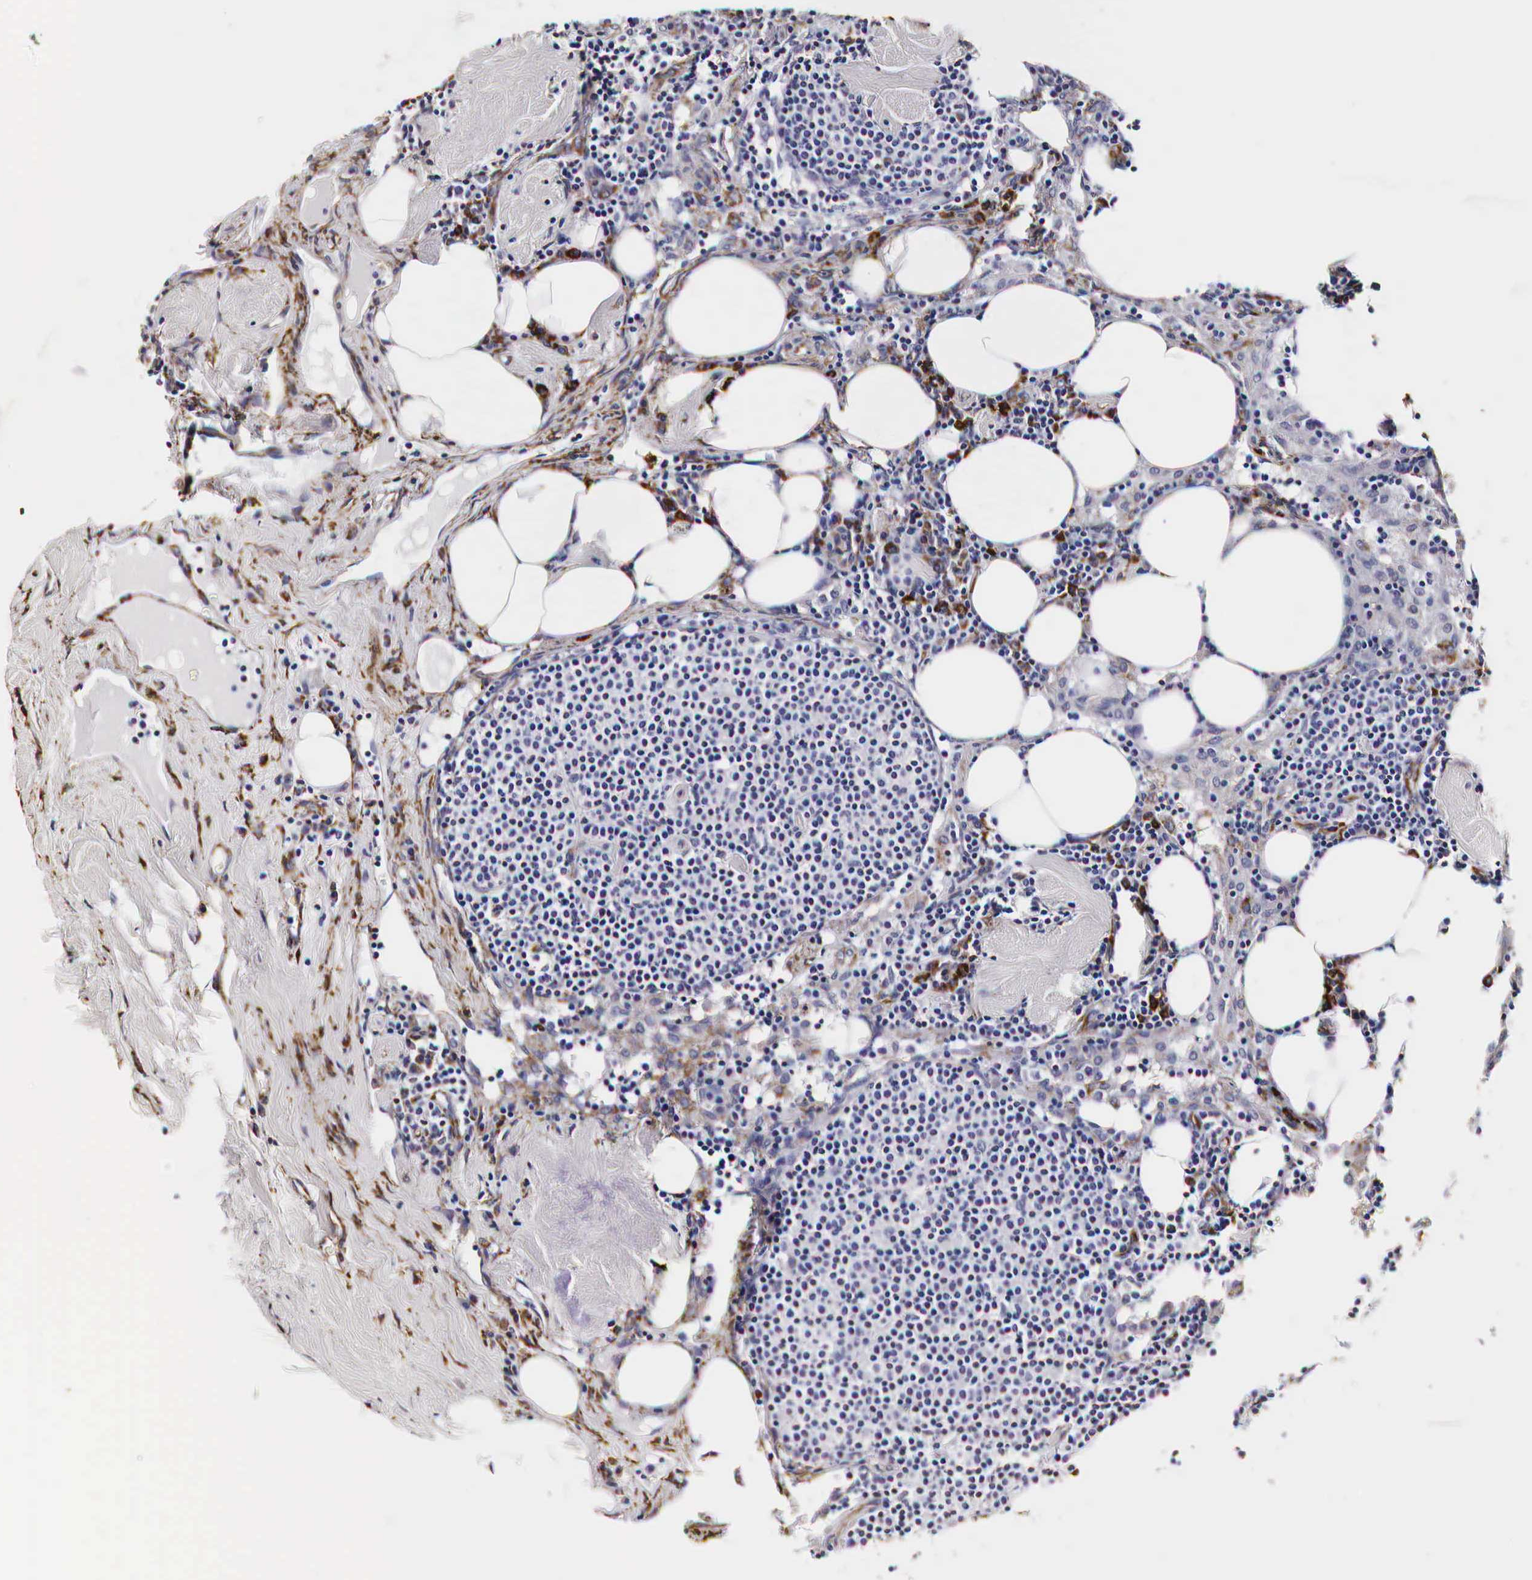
{"staining": {"intensity": "weak", "quantity": "<25%", "location": "cytoplasmic/membranous"}, "tissue": "lymph node", "cell_type": "Germinal center cells", "image_type": "normal", "snomed": [{"axis": "morphology", "description": "Normal tissue, NOS"}, {"axis": "topography", "description": "Lymph node"}], "caption": "The immunohistochemistry (IHC) micrograph has no significant positivity in germinal center cells of lymph node. (Immunohistochemistry, brightfield microscopy, high magnification).", "gene": "CKAP4", "patient": {"sex": "male", "age": 67}}